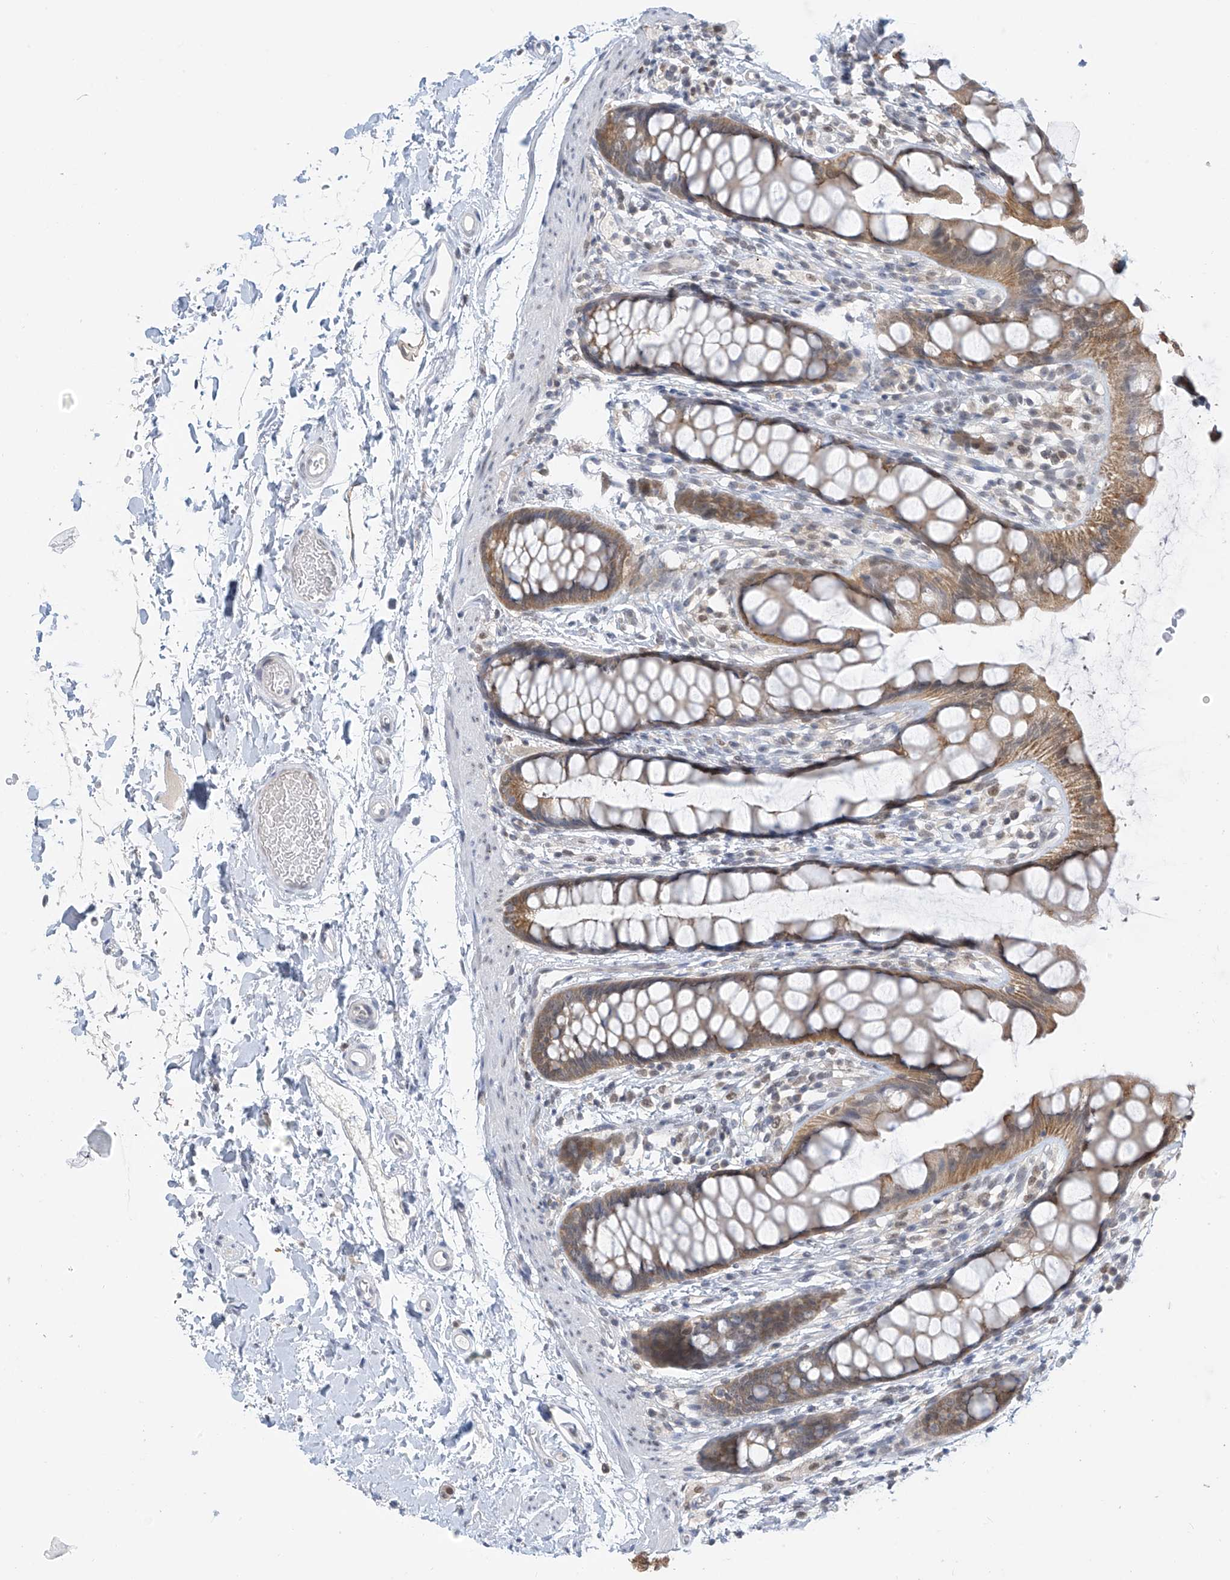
{"staining": {"intensity": "moderate", "quantity": ">75%", "location": "cytoplasmic/membranous"}, "tissue": "rectum", "cell_type": "Glandular cells", "image_type": "normal", "snomed": [{"axis": "morphology", "description": "Normal tissue, NOS"}, {"axis": "topography", "description": "Rectum"}], "caption": "IHC of unremarkable rectum displays medium levels of moderate cytoplasmic/membranous expression in about >75% of glandular cells.", "gene": "APLF", "patient": {"sex": "female", "age": 65}}